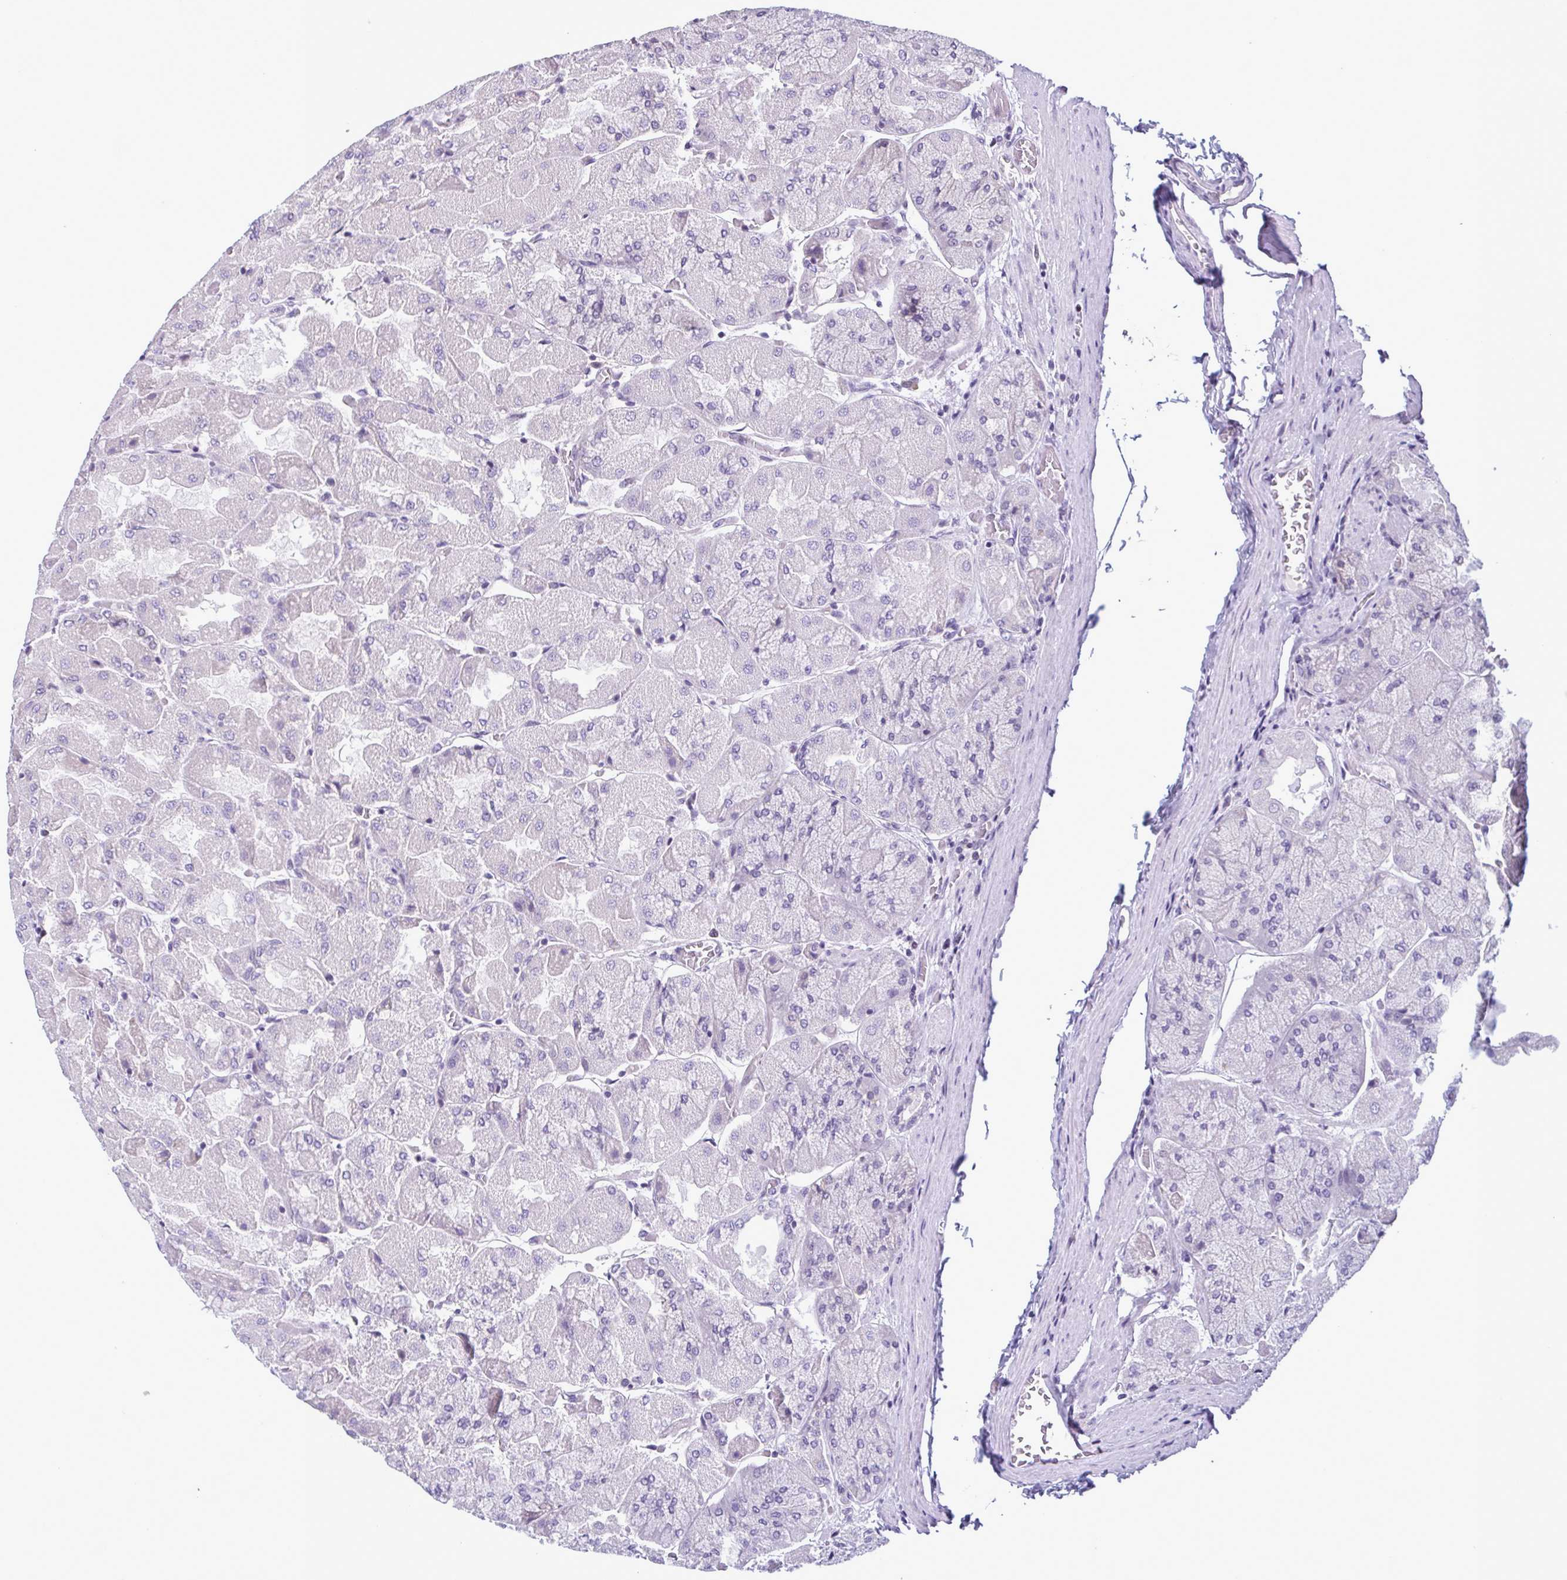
{"staining": {"intensity": "moderate", "quantity": "<25%", "location": "nuclear"}, "tissue": "stomach", "cell_type": "Glandular cells", "image_type": "normal", "snomed": [{"axis": "morphology", "description": "Normal tissue, NOS"}, {"axis": "topography", "description": "Stomach"}], "caption": "Human stomach stained with a brown dye exhibits moderate nuclear positive expression in about <25% of glandular cells.", "gene": "IRF1", "patient": {"sex": "female", "age": 61}}